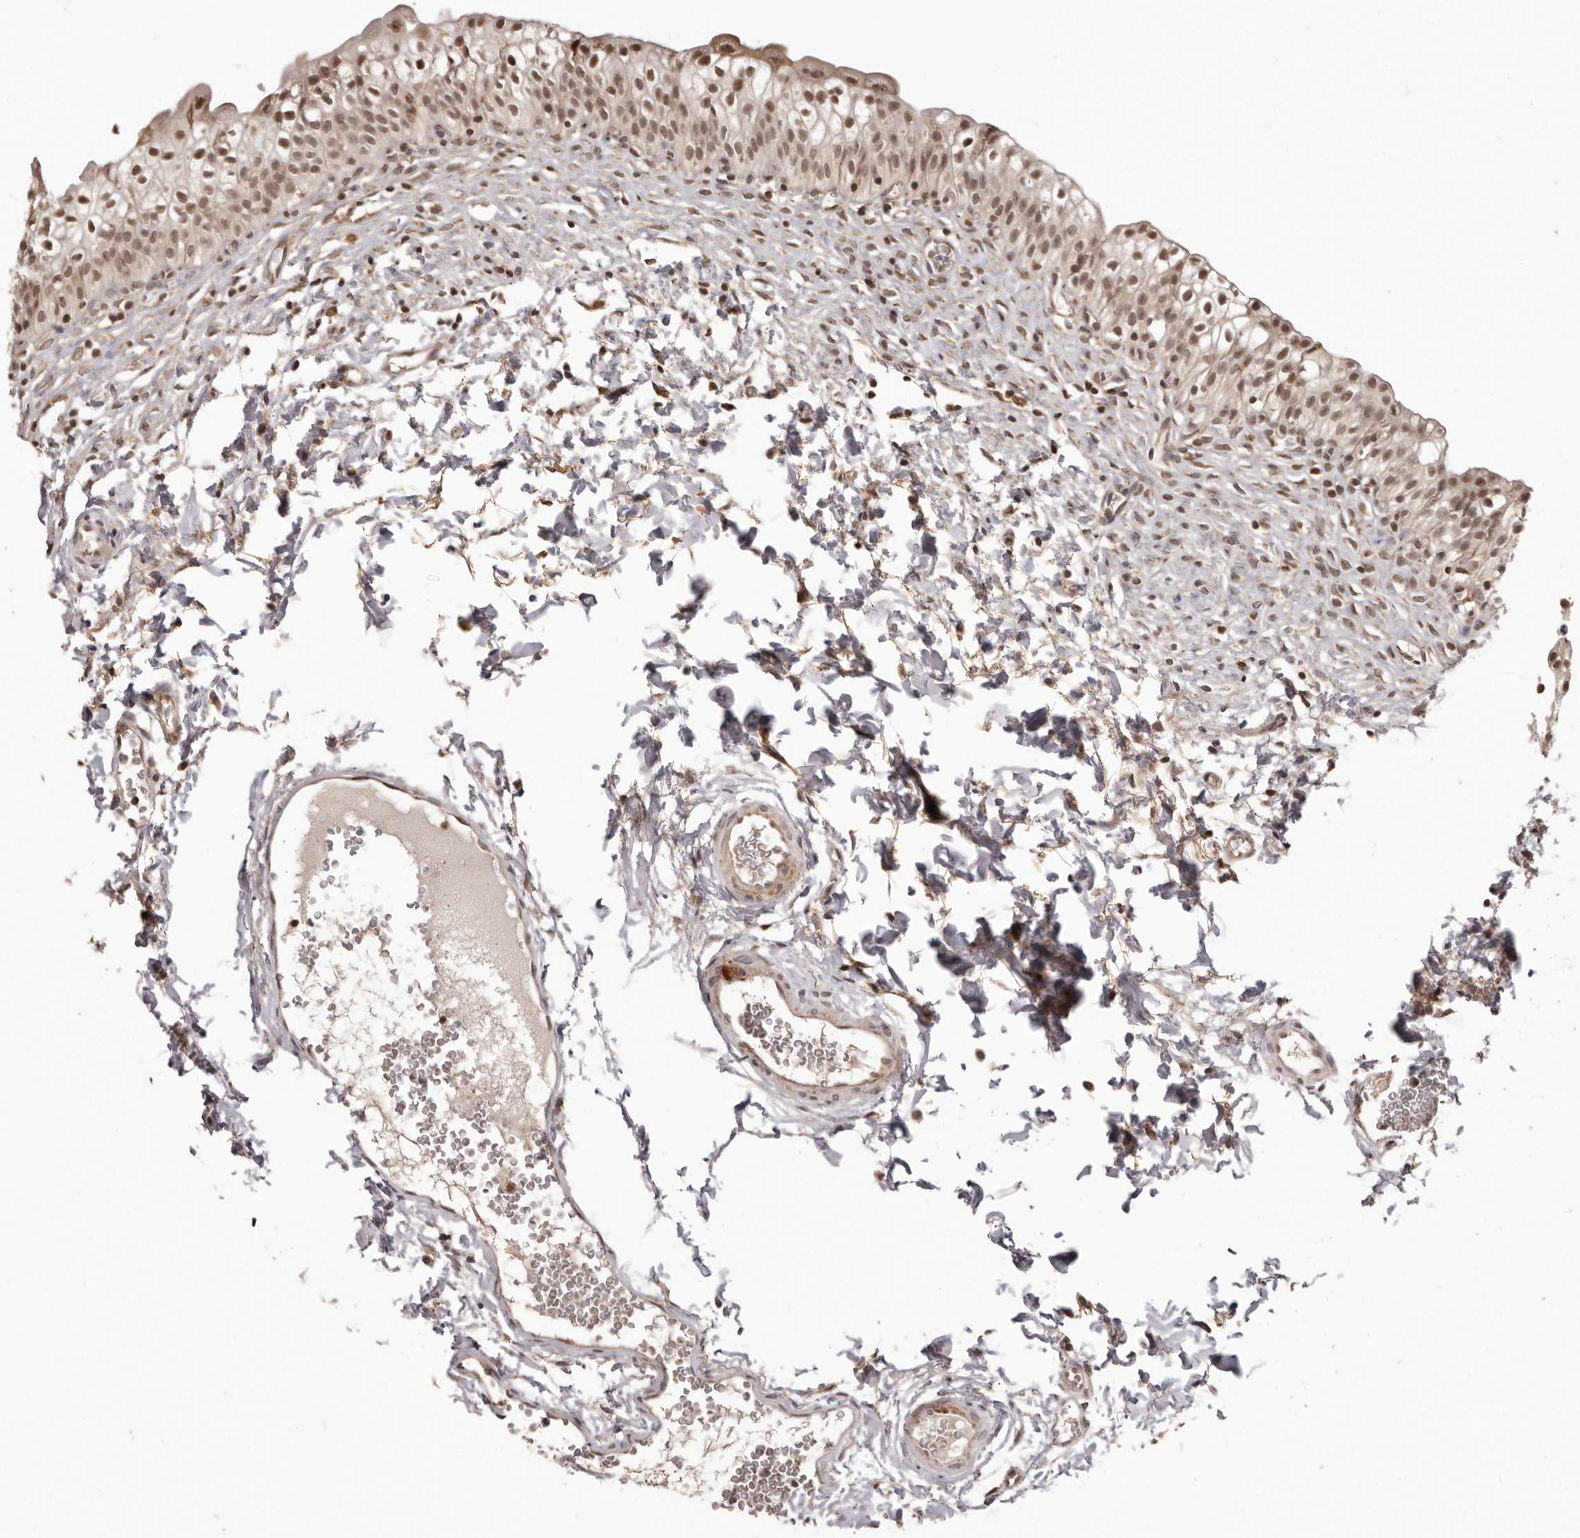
{"staining": {"intensity": "moderate", "quantity": ">75%", "location": "cytoplasmic/membranous,nuclear"}, "tissue": "urinary bladder", "cell_type": "Urothelial cells", "image_type": "normal", "snomed": [{"axis": "morphology", "description": "Normal tissue, NOS"}, {"axis": "topography", "description": "Urinary bladder"}], "caption": "Brown immunohistochemical staining in normal human urinary bladder shows moderate cytoplasmic/membranous,nuclear expression in approximately >75% of urothelial cells. Ihc stains the protein of interest in brown and the nuclei are stained blue.", "gene": "IL32", "patient": {"sex": "male", "age": 55}}